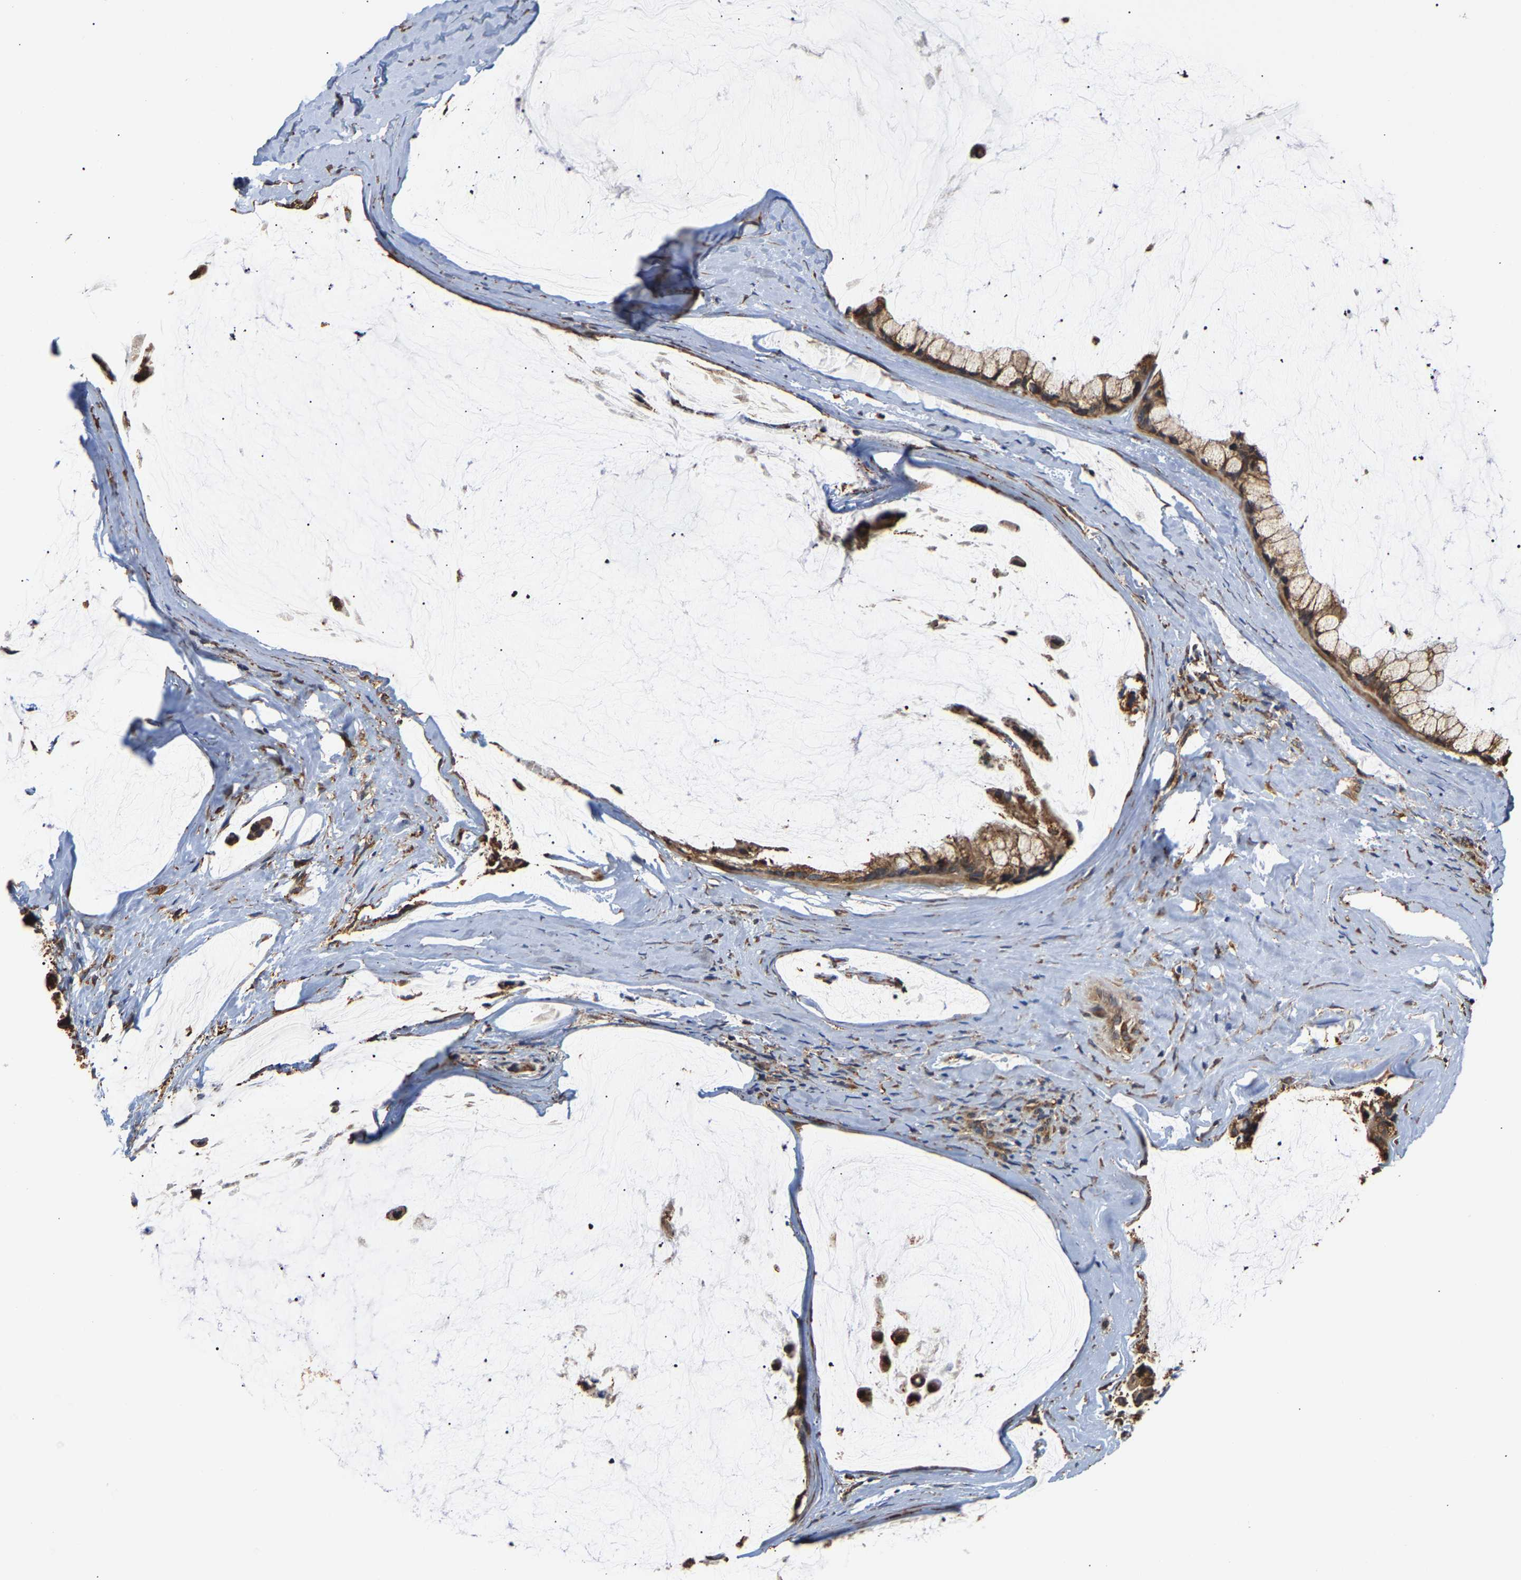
{"staining": {"intensity": "moderate", "quantity": ">75%", "location": "cytoplasmic/membranous"}, "tissue": "ovarian cancer", "cell_type": "Tumor cells", "image_type": "cancer", "snomed": [{"axis": "morphology", "description": "Cystadenocarcinoma, mucinous, NOS"}, {"axis": "topography", "description": "Ovary"}], "caption": "Ovarian cancer (mucinous cystadenocarcinoma) stained with DAB immunohistochemistry (IHC) shows medium levels of moderate cytoplasmic/membranous positivity in about >75% of tumor cells.", "gene": "ARAP1", "patient": {"sex": "female", "age": 39}}